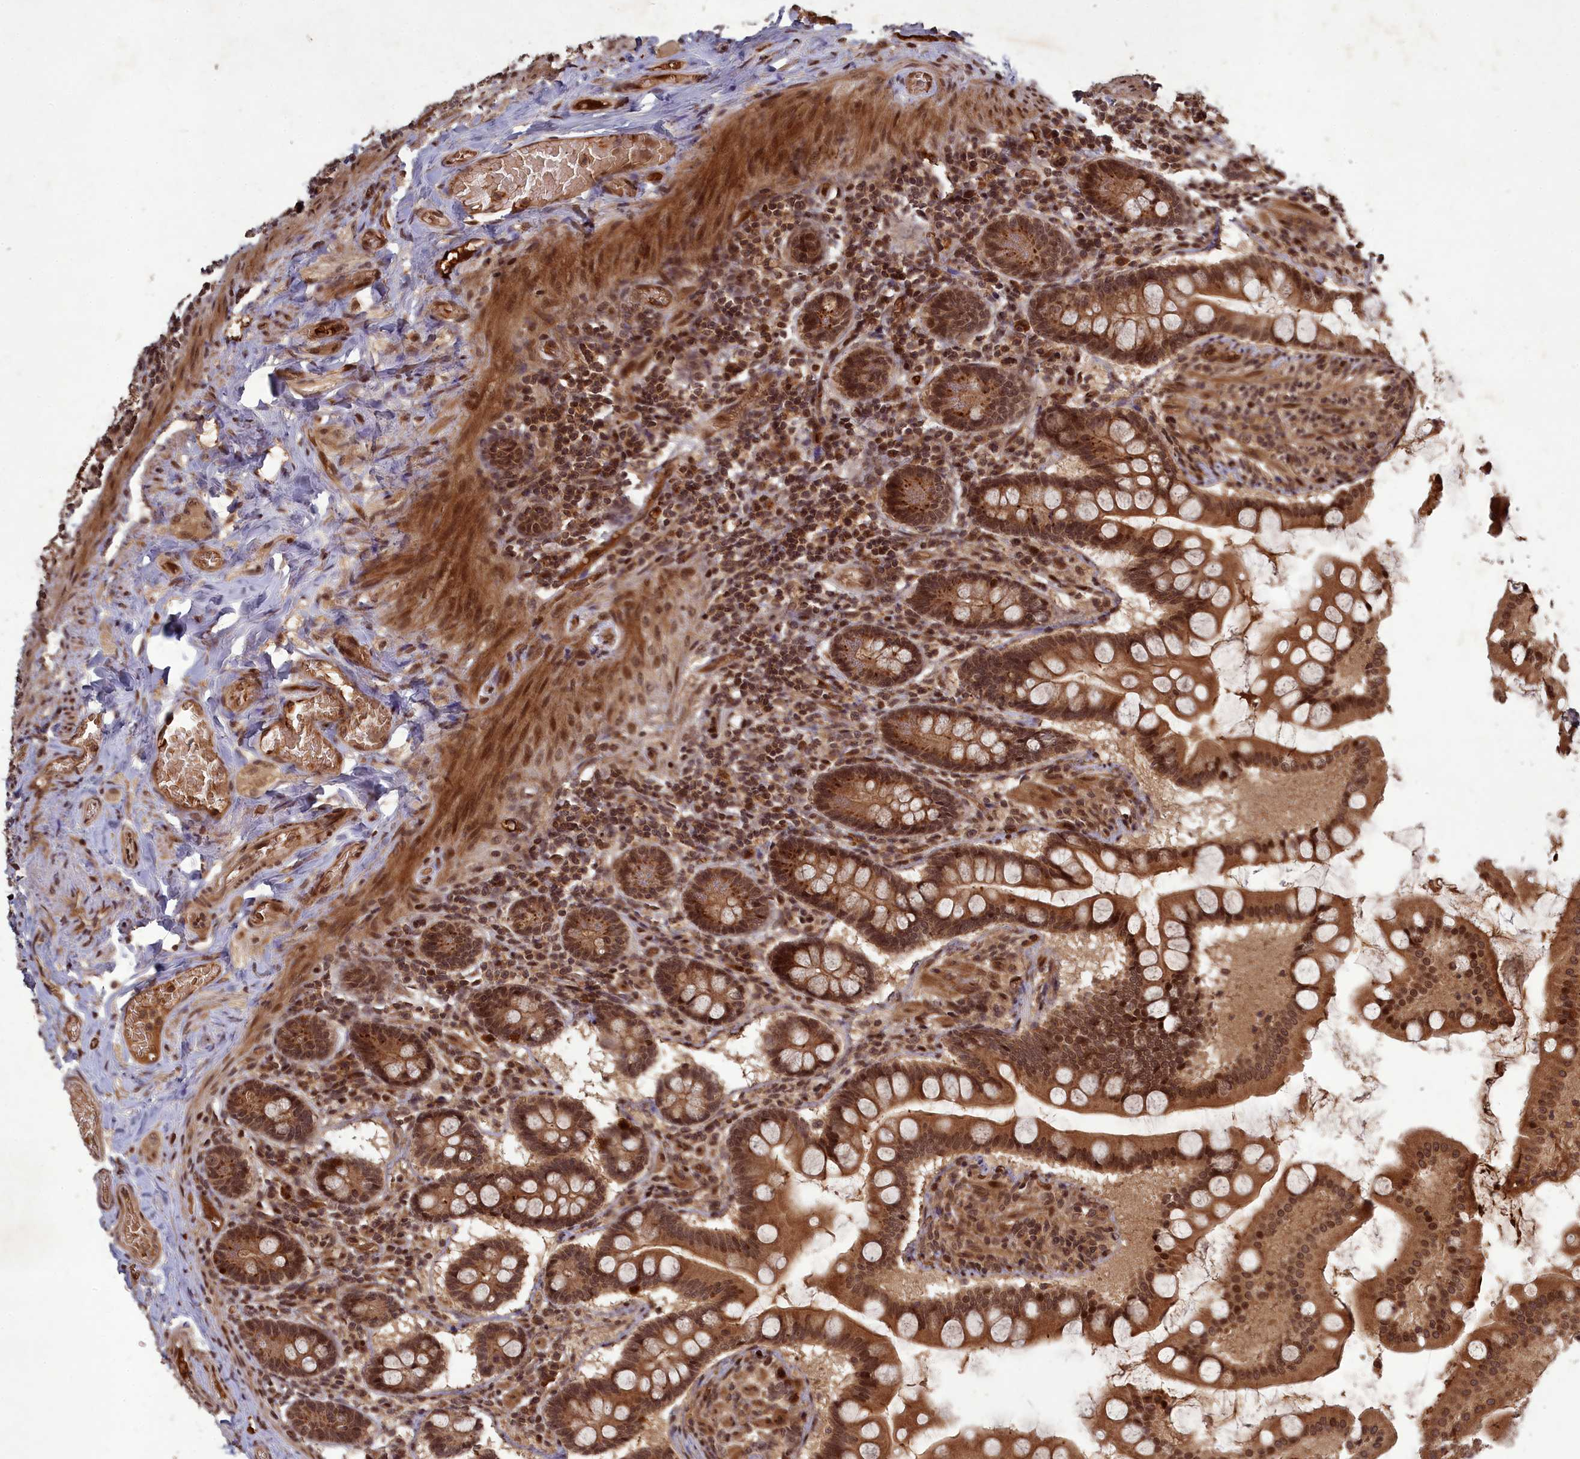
{"staining": {"intensity": "moderate", "quantity": ">75%", "location": "cytoplasmic/membranous,nuclear"}, "tissue": "small intestine", "cell_type": "Glandular cells", "image_type": "normal", "snomed": [{"axis": "morphology", "description": "Normal tissue, NOS"}, {"axis": "topography", "description": "Small intestine"}], "caption": "Immunohistochemistry (IHC) histopathology image of benign human small intestine stained for a protein (brown), which demonstrates medium levels of moderate cytoplasmic/membranous,nuclear staining in approximately >75% of glandular cells.", "gene": "SRMS", "patient": {"sex": "male", "age": 41}}